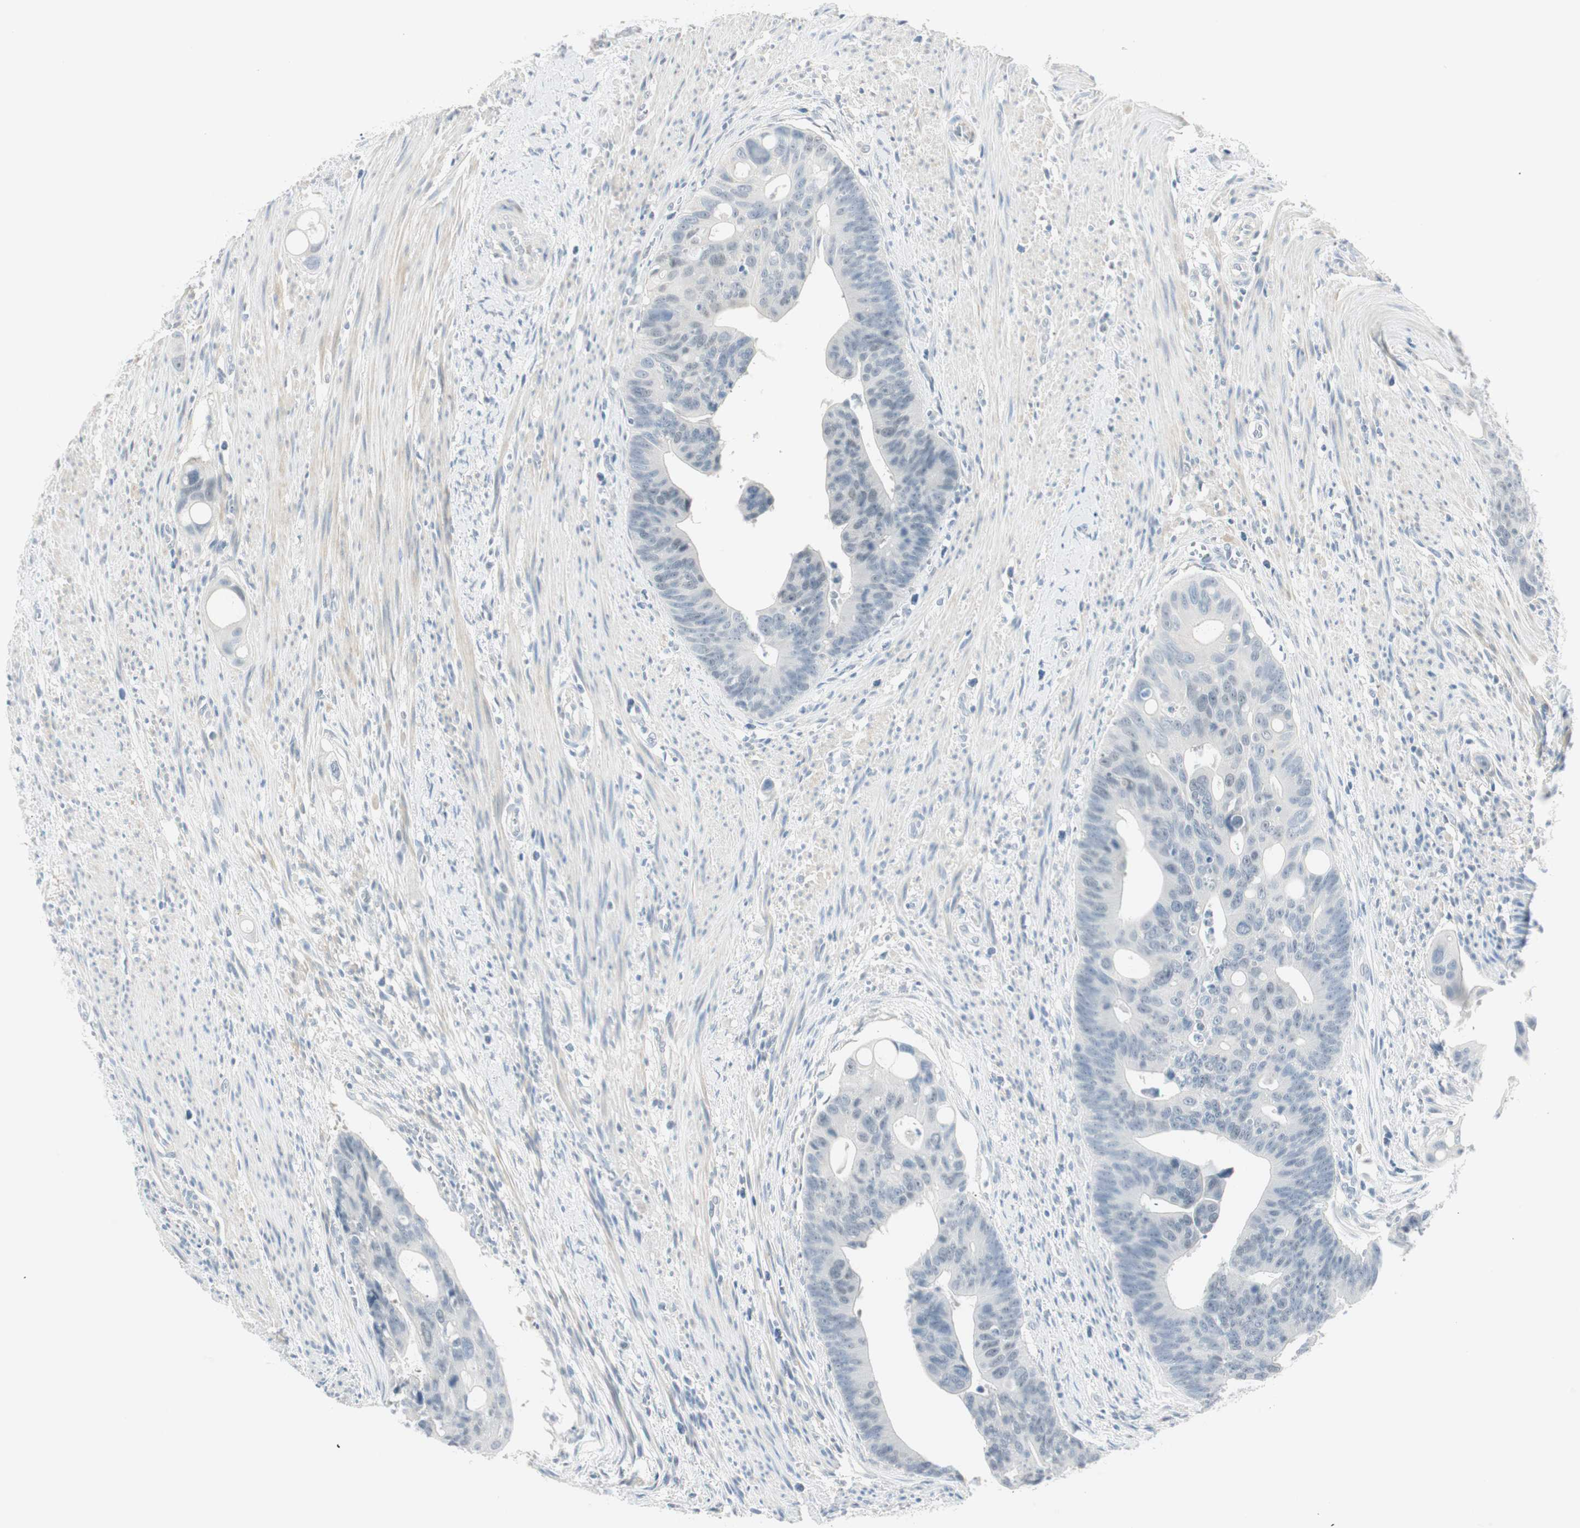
{"staining": {"intensity": "negative", "quantity": "none", "location": "none"}, "tissue": "colorectal cancer", "cell_type": "Tumor cells", "image_type": "cancer", "snomed": [{"axis": "morphology", "description": "Adenocarcinoma, NOS"}, {"axis": "topography", "description": "Colon"}], "caption": "Micrograph shows no protein staining in tumor cells of colorectal cancer tissue. (Stains: DAB immunohistochemistry (IHC) with hematoxylin counter stain, Microscopy: brightfield microscopy at high magnification).", "gene": "MLLT10", "patient": {"sex": "female", "age": 57}}